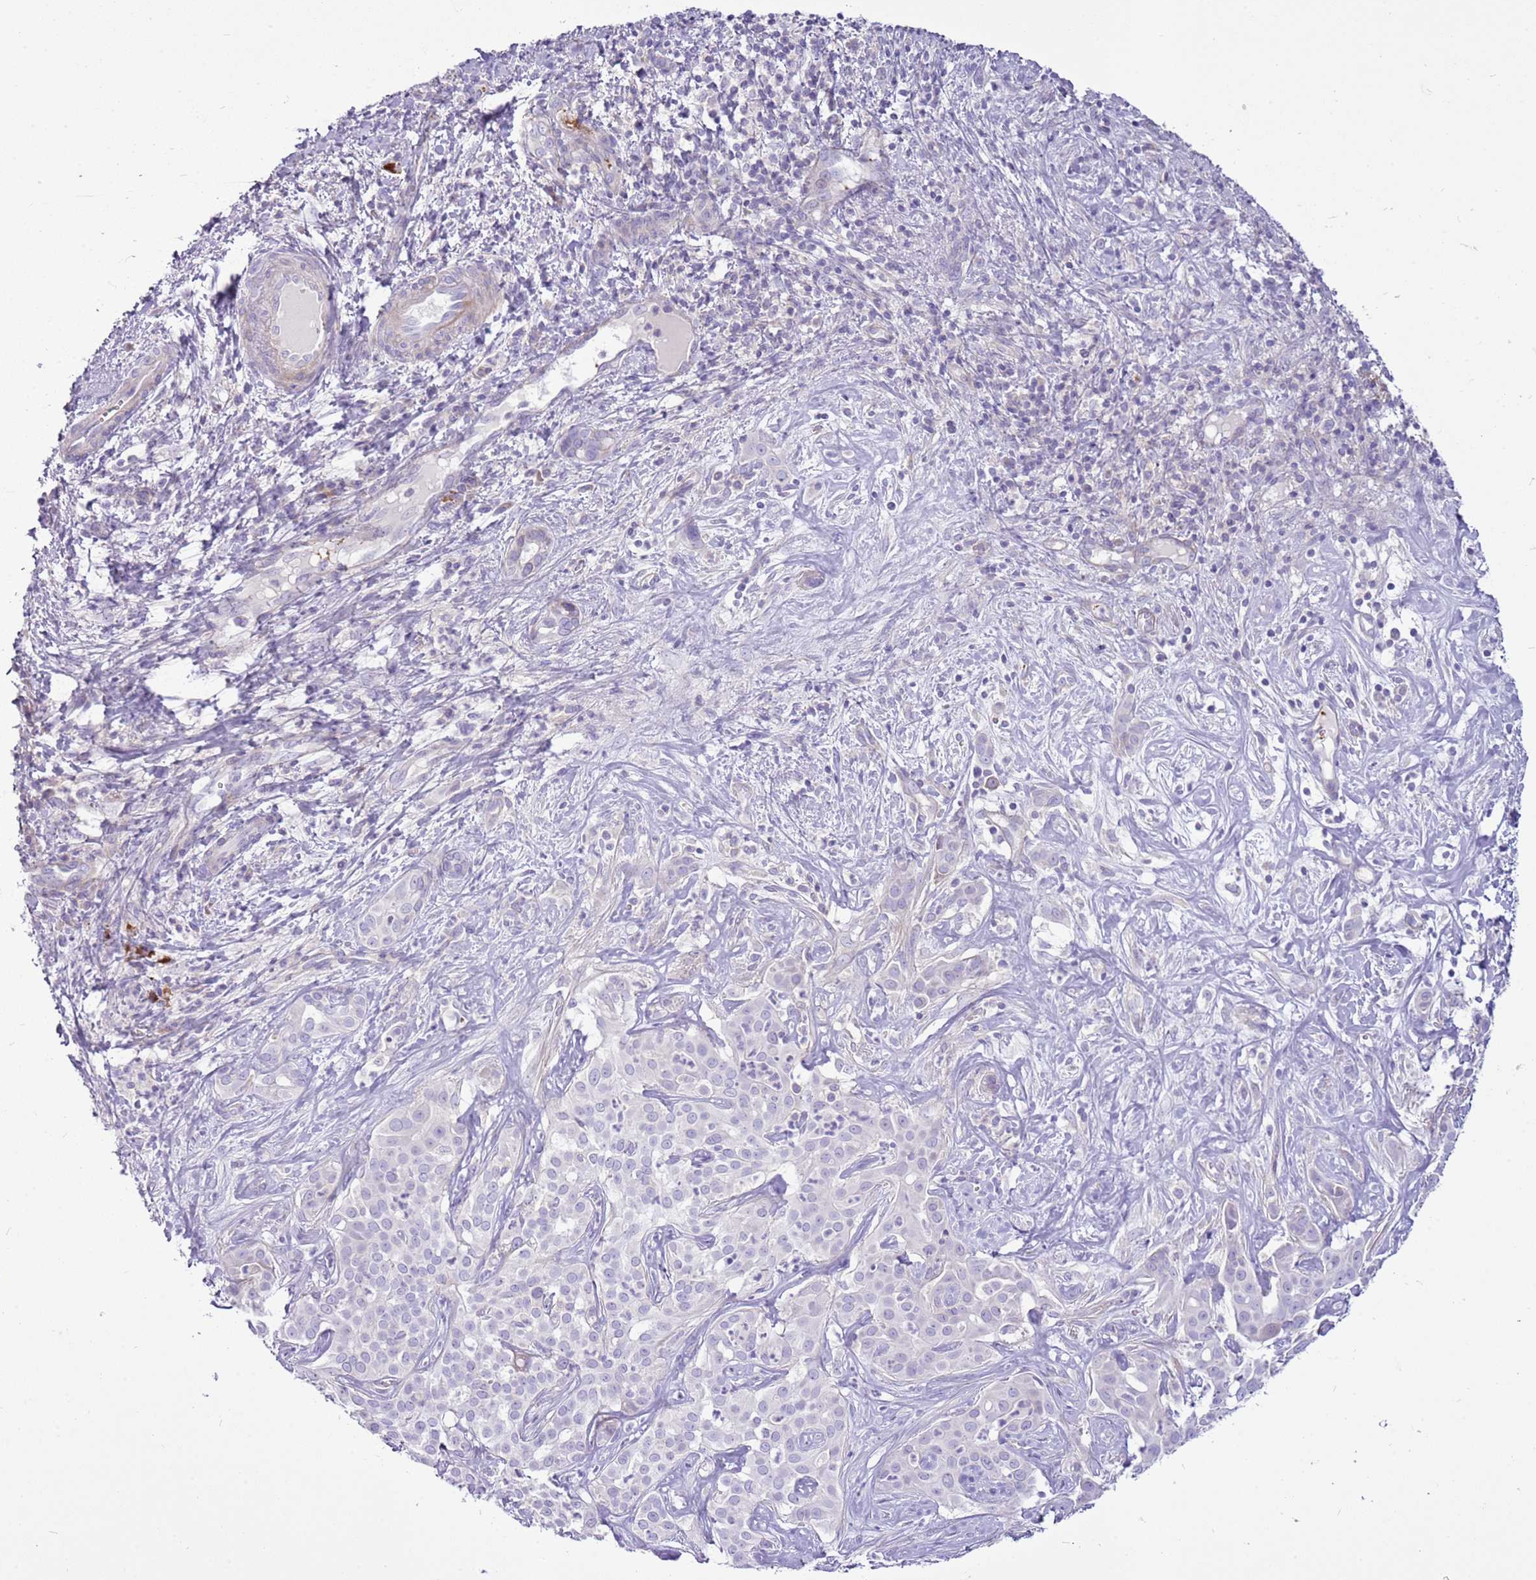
{"staining": {"intensity": "negative", "quantity": "none", "location": "none"}, "tissue": "liver cancer", "cell_type": "Tumor cells", "image_type": "cancer", "snomed": [{"axis": "morphology", "description": "Cholangiocarcinoma"}, {"axis": "topography", "description": "Liver"}], "caption": "The histopathology image shows no significant staining in tumor cells of liver cancer.", "gene": "CHAC2", "patient": {"sex": "male", "age": 67}}